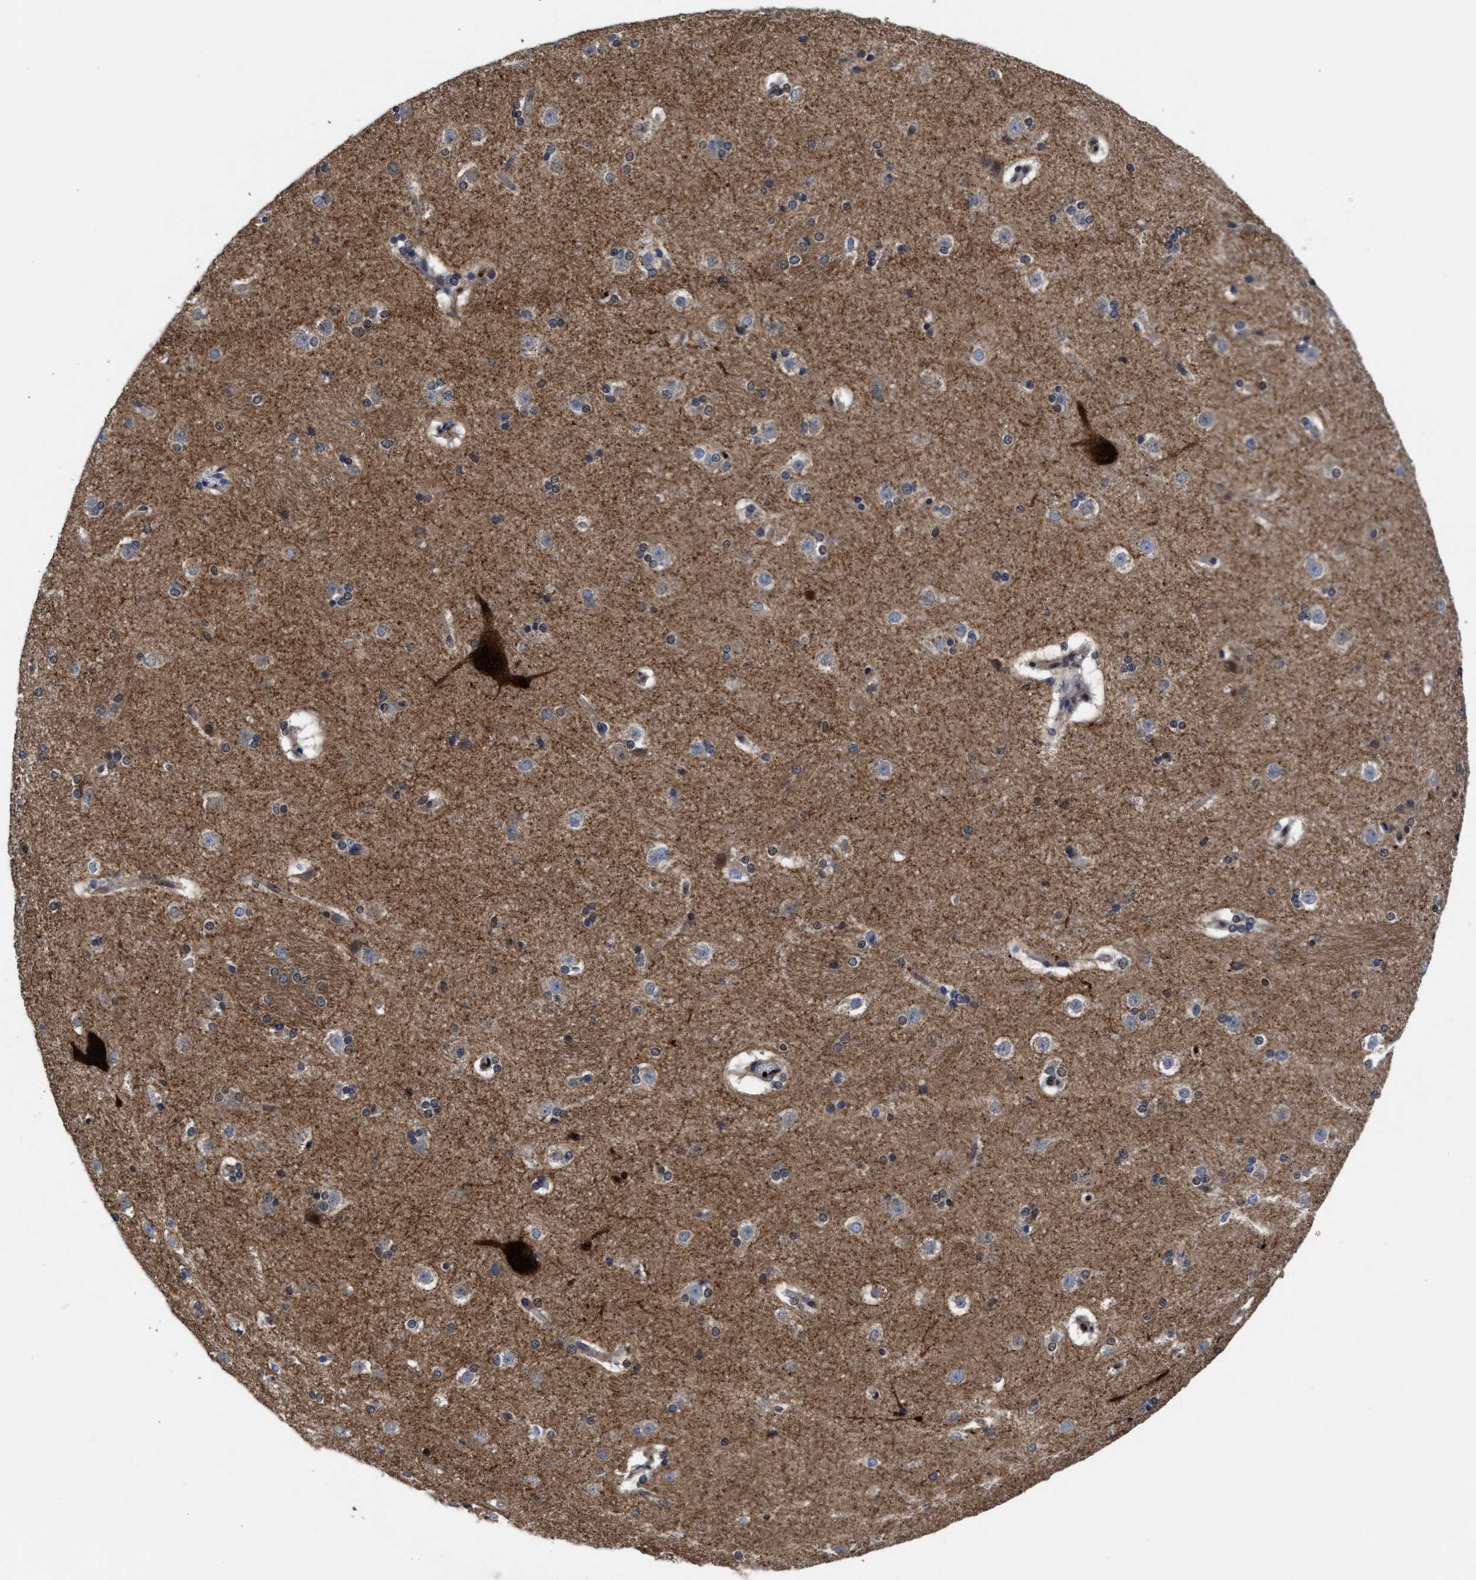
{"staining": {"intensity": "moderate", "quantity": "25%-75%", "location": "cytoplasmic/membranous"}, "tissue": "caudate", "cell_type": "Glial cells", "image_type": "normal", "snomed": [{"axis": "morphology", "description": "Normal tissue, NOS"}, {"axis": "topography", "description": "Lateral ventricle wall"}], "caption": "Moderate cytoplasmic/membranous positivity is present in approximately 25%-75% of glial cells in benign caudate.", "gene": "ACLY", "patient": {"sex": "female", "age": 19}}